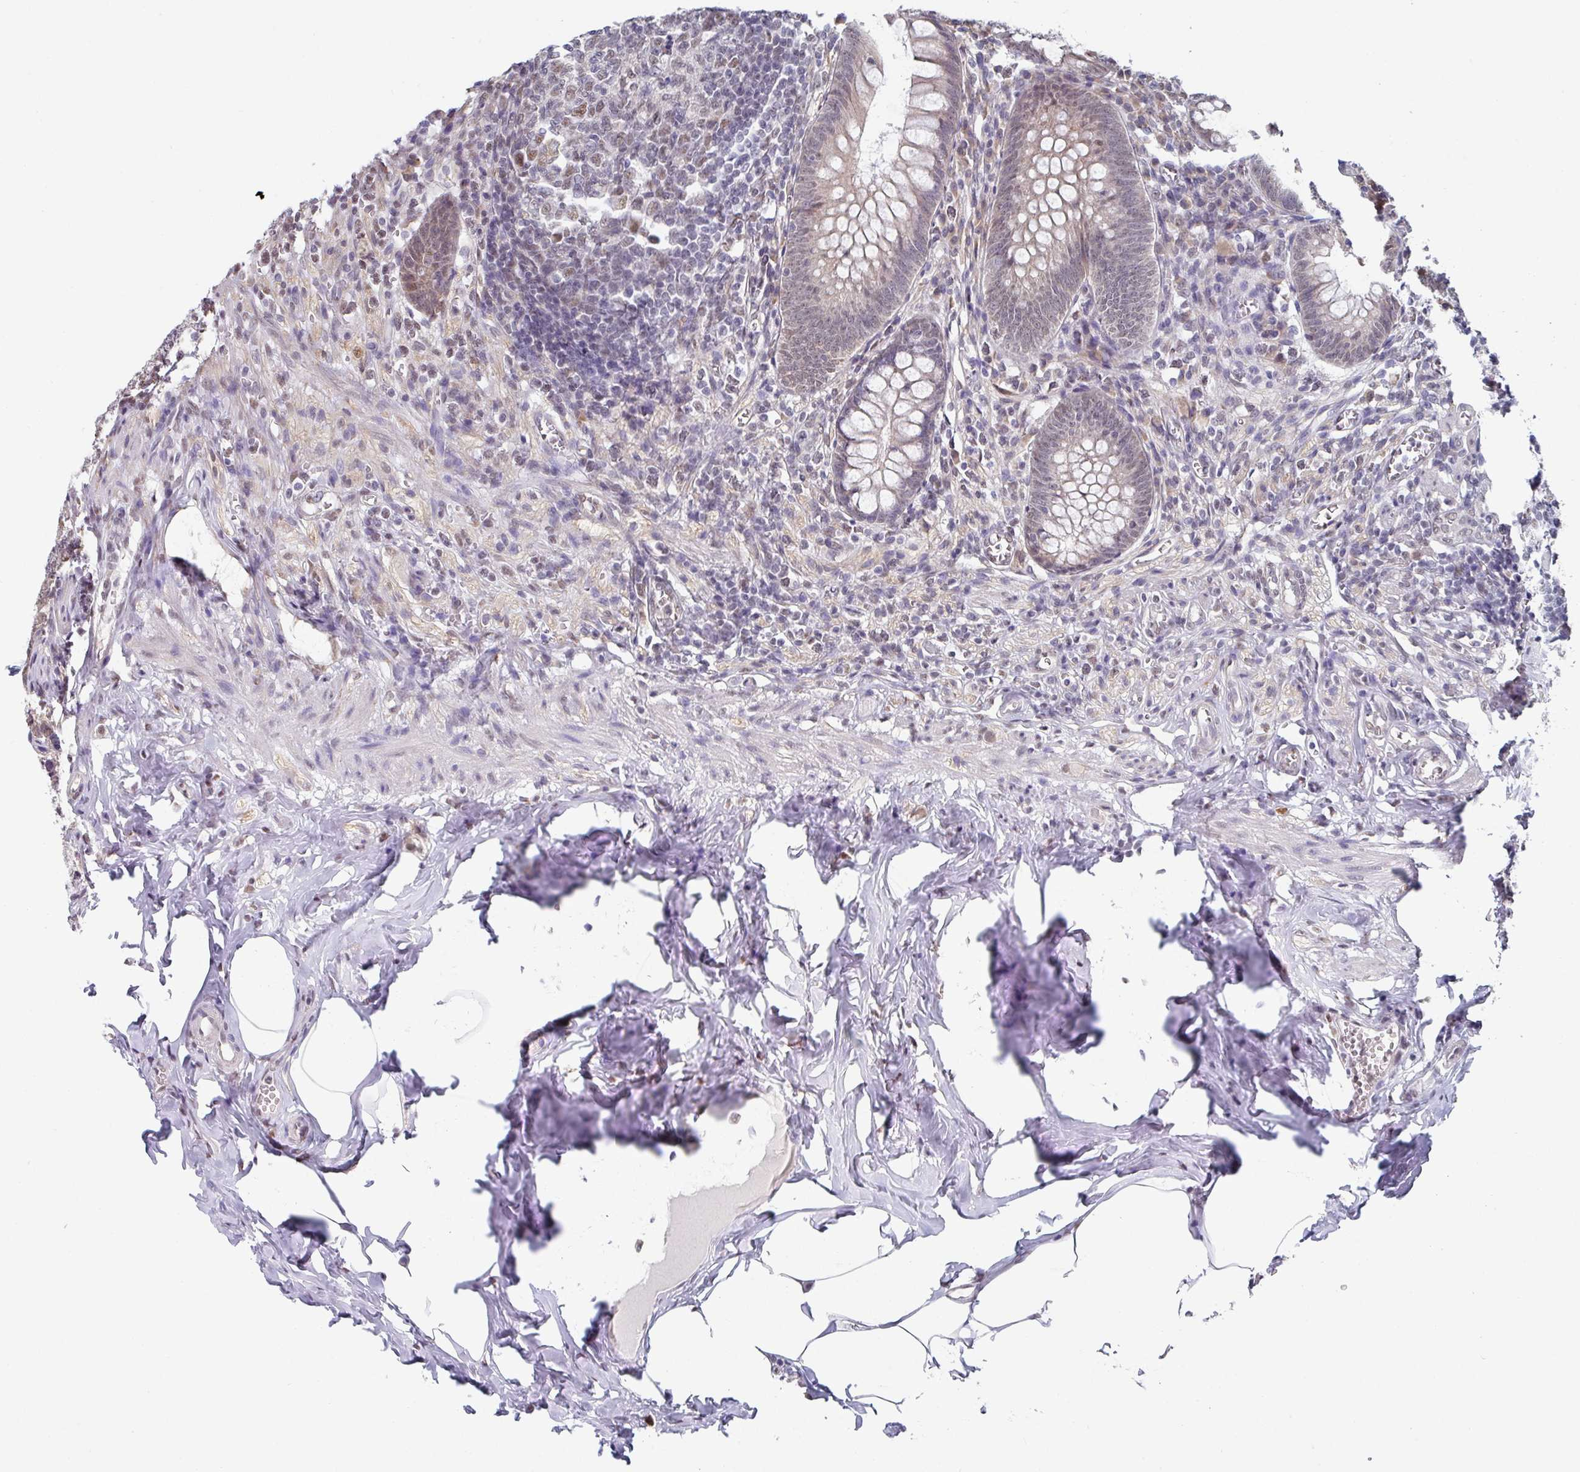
{"staining": {"intensity": "weak", "quantity": "25%-75%", "location": "nuclear"}, "tissue": "appendix", "cell_type": "Glandular cells", "image_type": "normal", "snomed": [{"axis": "morphology", "description": "Normal tissue, NOS"}, {"axis": "topography", "description": "Appendix"}], "caption": "An IHC histopathology image of benign tissue is shown. Protein staining in brown shows weak nuclear positivity in appendix within glandular cells.", "gene": "TMED5", "patient": {"sex": "male", "age": 56}}